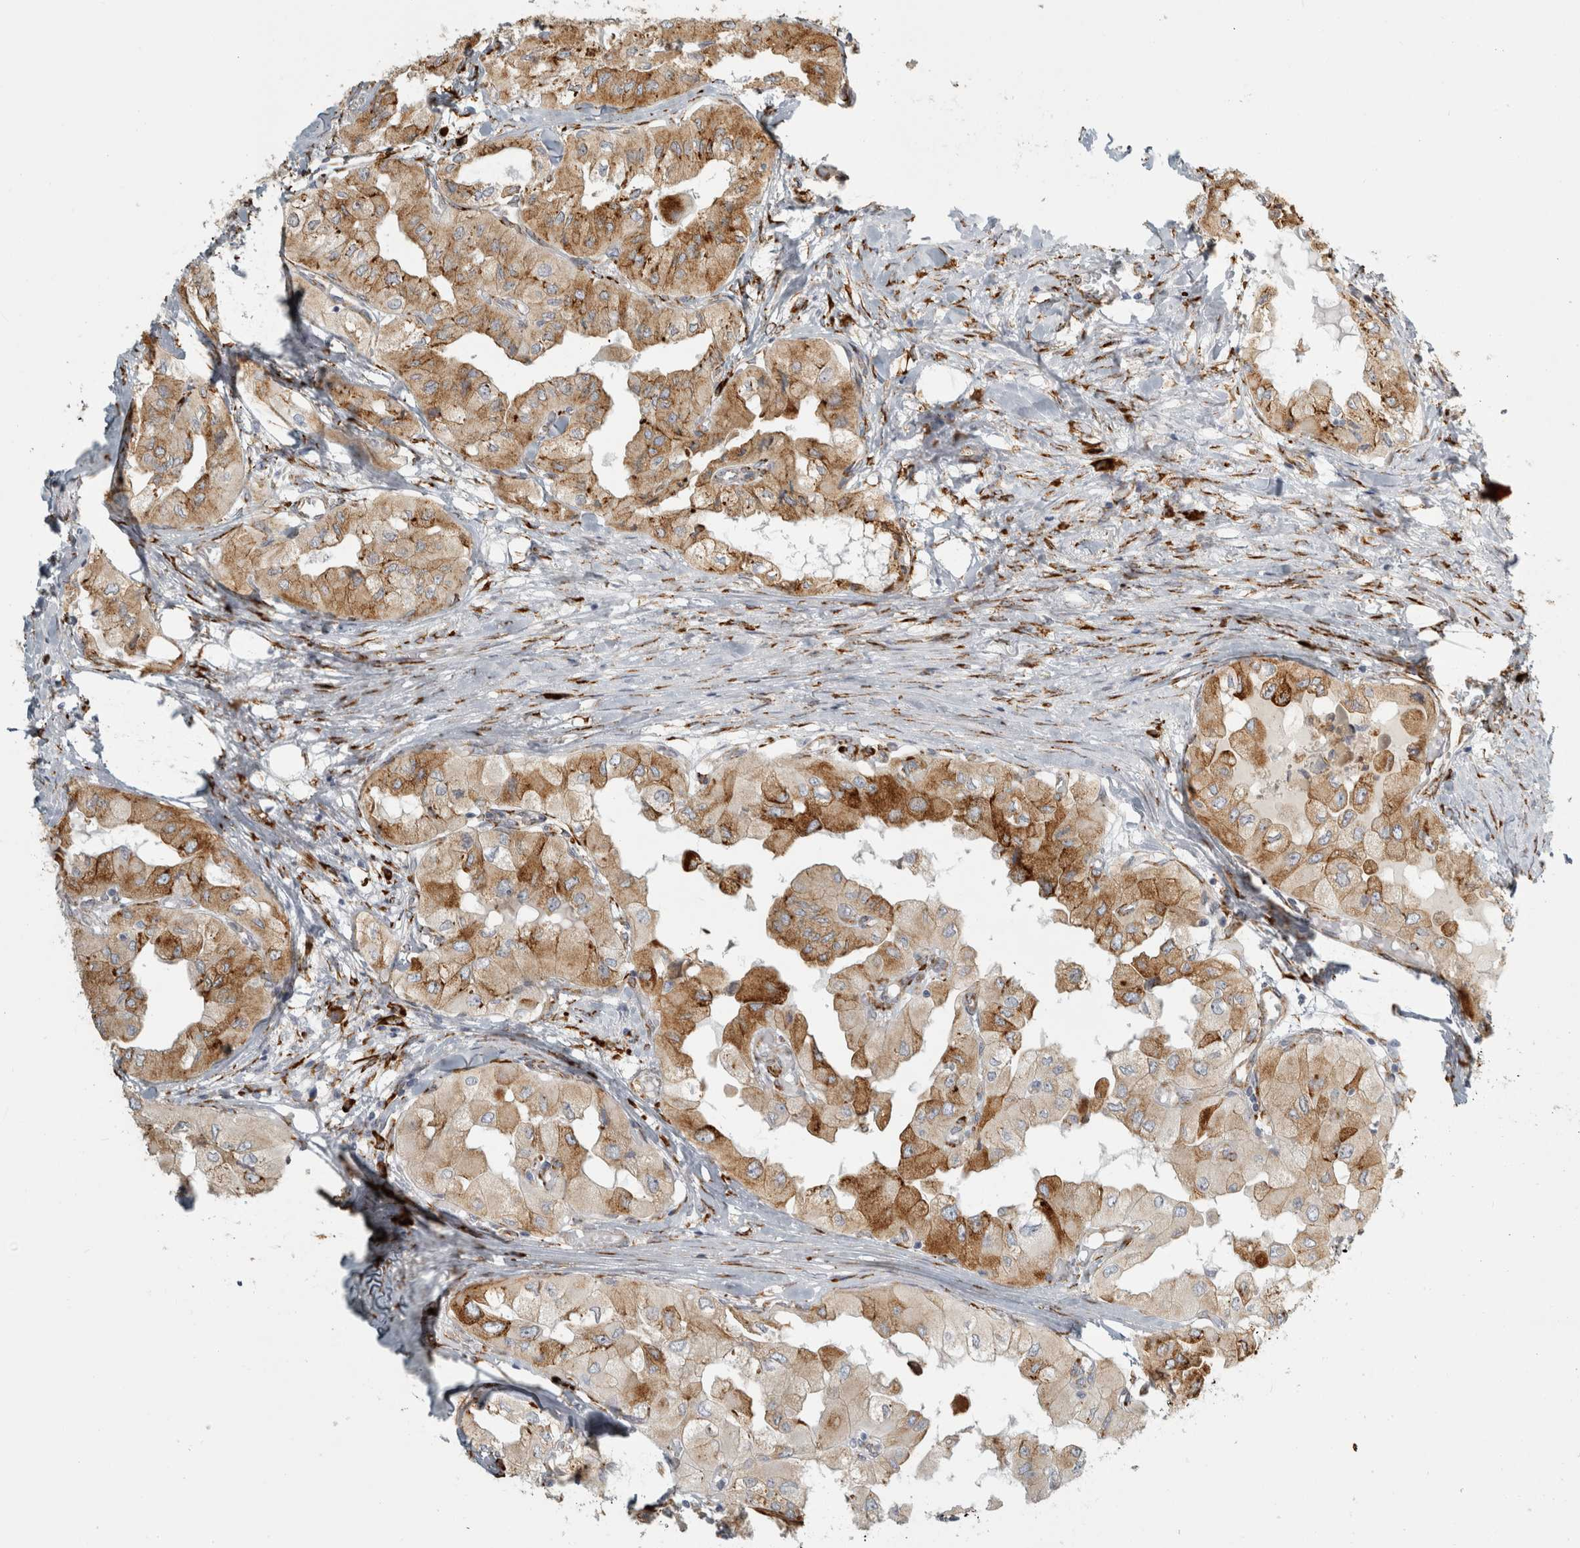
{"staining": {"intensity": "moderate", "quantity": "25%-75%", "location": "cytoplasmic/membranous"}, "tissue": "thyroid cancer", "cell_type": "Tumor cells", "image_type": "cancer", "snomed": [{"axis": "morphology", "description": "Papillary adenocarcinoma, NOS"}, {"axis": "topography", "description": "Thyroid gland"}], "caption": "High-power microscopy captured an immunohistochemistry photomicrograph of thyroid cancer (papillary adenocarcinoma), revealing moderate cytoplasmic/membranous positivity in approximately 25%-75% of tumor cells. The protein of interest is shown in brown color, while the nuclei are stained blue.", "gene": "OSTN", "patient": {"sex": "female", "age": 59}}